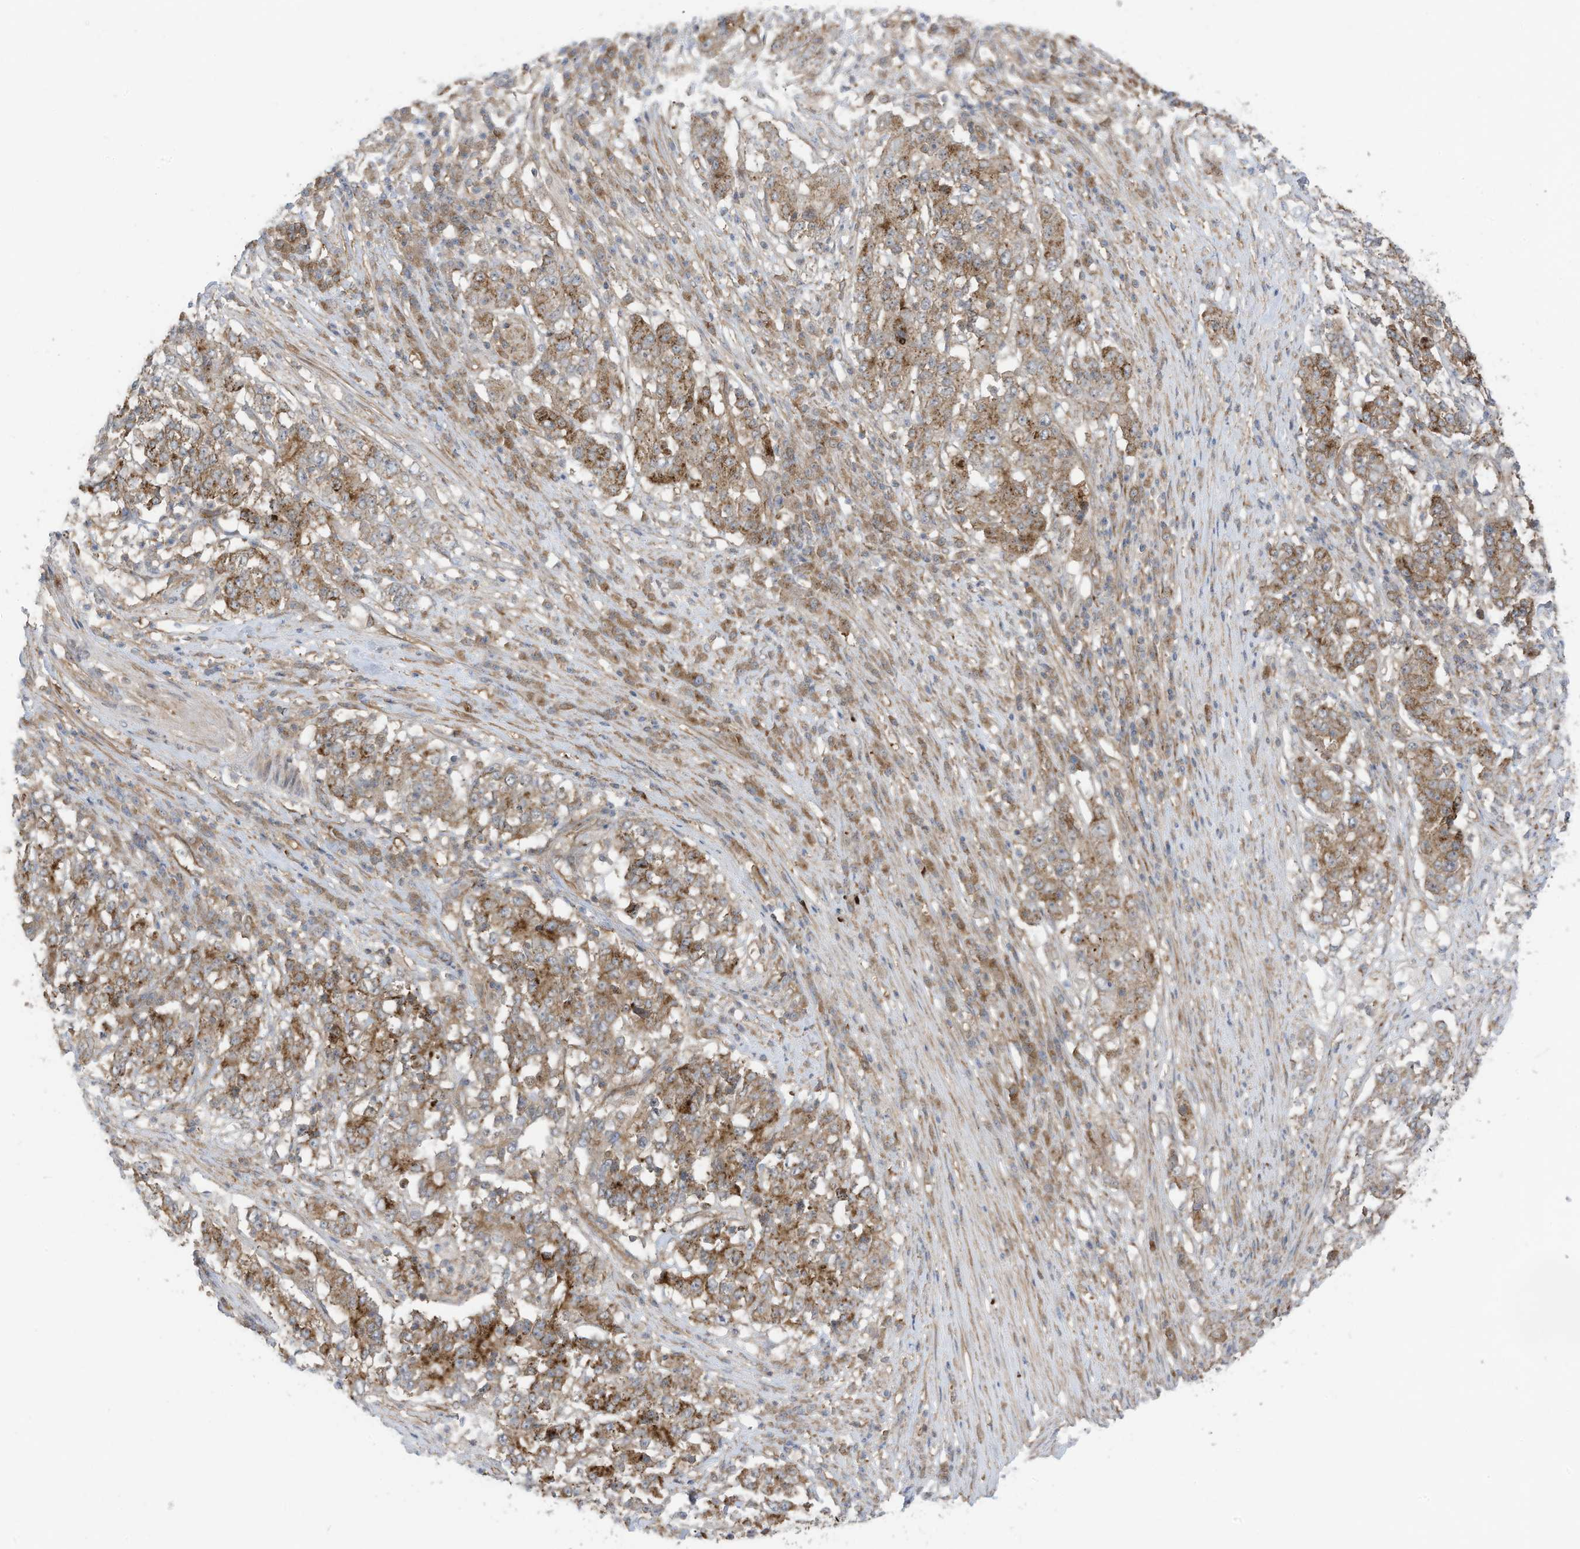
{"staining": {"intensity": "moderate", "quantity": "25%-75%", "location": "cytoplasmic/membranous"}, "tissue": "stomach cancer", "cell_type": "Tumor cells", "image_type": "cancer", "snomed": [{"axis": "morphology", "description": "Adenocarcinoma, NOS"}, {"axis": "topography", "description": "Stomach"}], "caption": "The immunohistochemical stain shows moderate cytoplasmic/membranous staining in tumor cells of stomach cancer (adenocarcinoma) tissue.", "gene": "REPS1", "patient": {"sex": "male", "age": 59}}